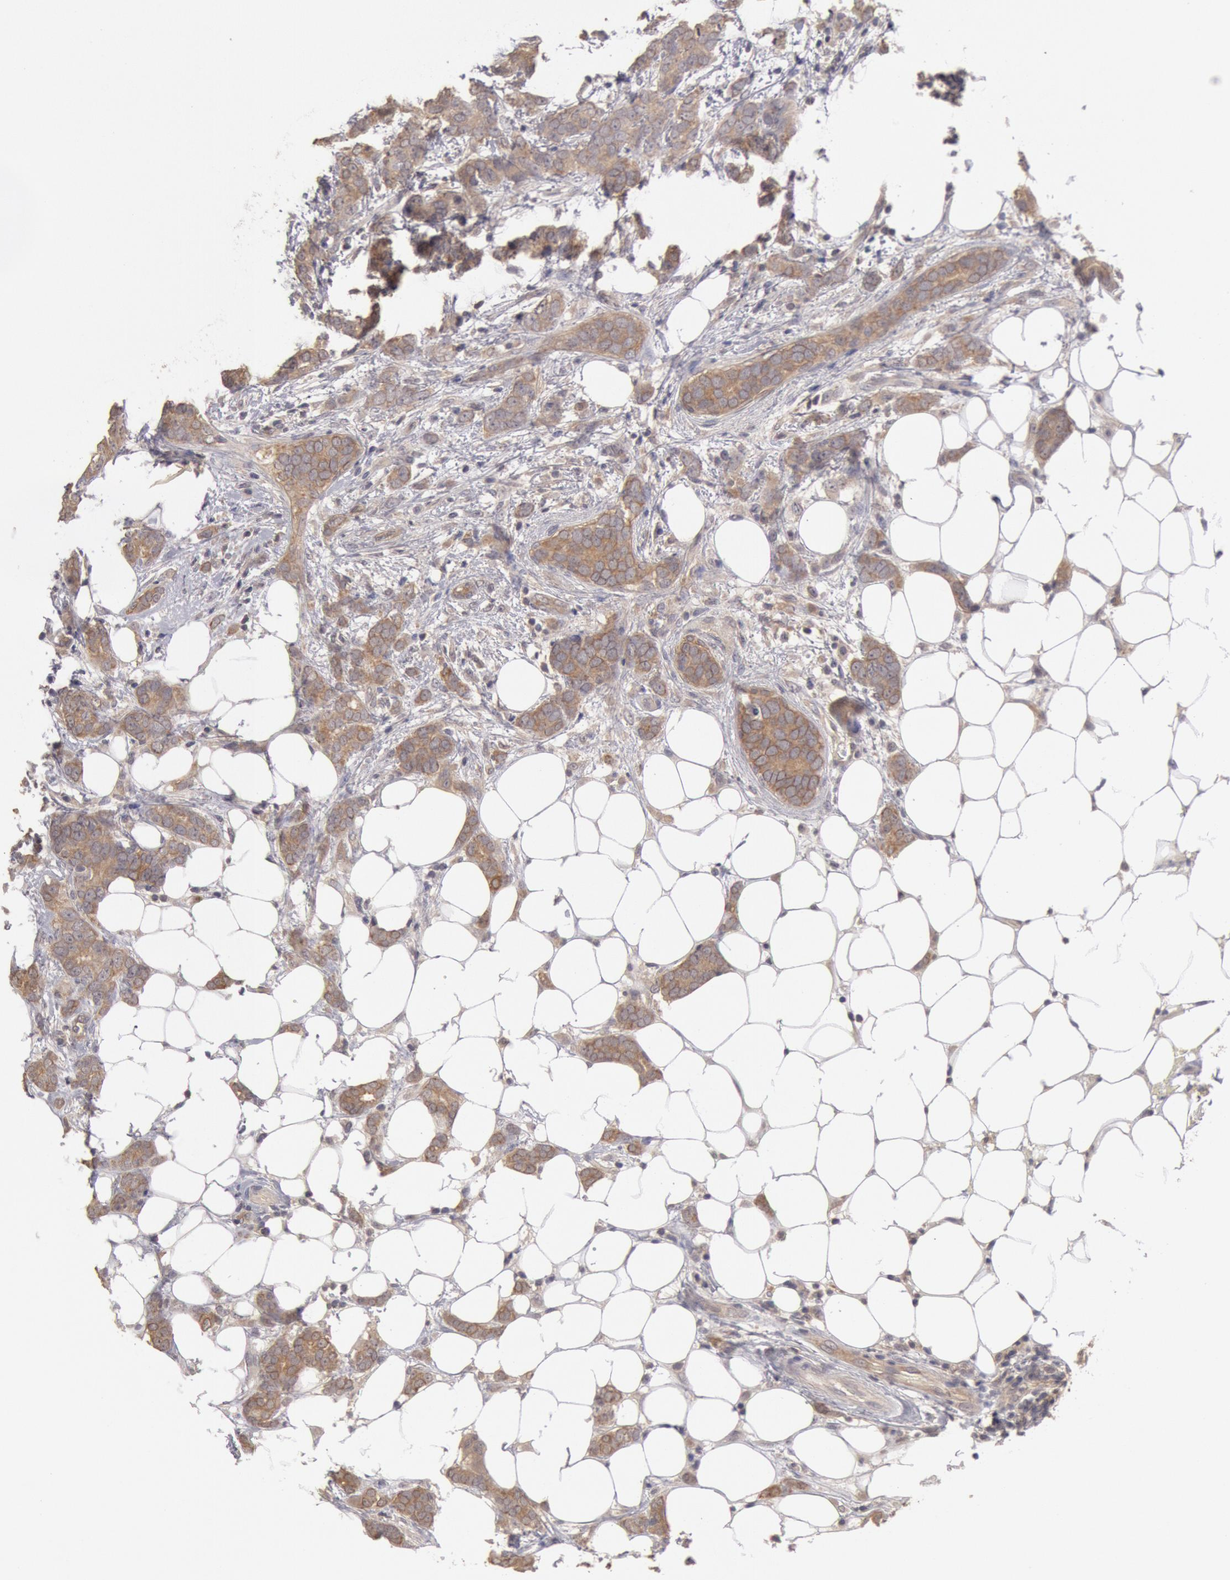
{"staining": {"intensity": "moderate", "quantity": ">75%", "location": "cytoplasmic/membranous"}, "tissue": "breast cancer", "cell_type": "Tumor cells", "image_type": "cancer", "snomed": [{"axis": "morphology", "description": "Duct carcinoma"}, {"axis": "topography", "description": "Breast"}], "caption": "This image shows immunohistochemistry (IHC) staining of human breast cancer (invasive ductal carcinoma), with medium moderate cytoplasmic/membranous positivity in approximately >75% of tumor cells.", "gene": "ZFP36L1", "patient": {"sex": "female", "age": 53}}